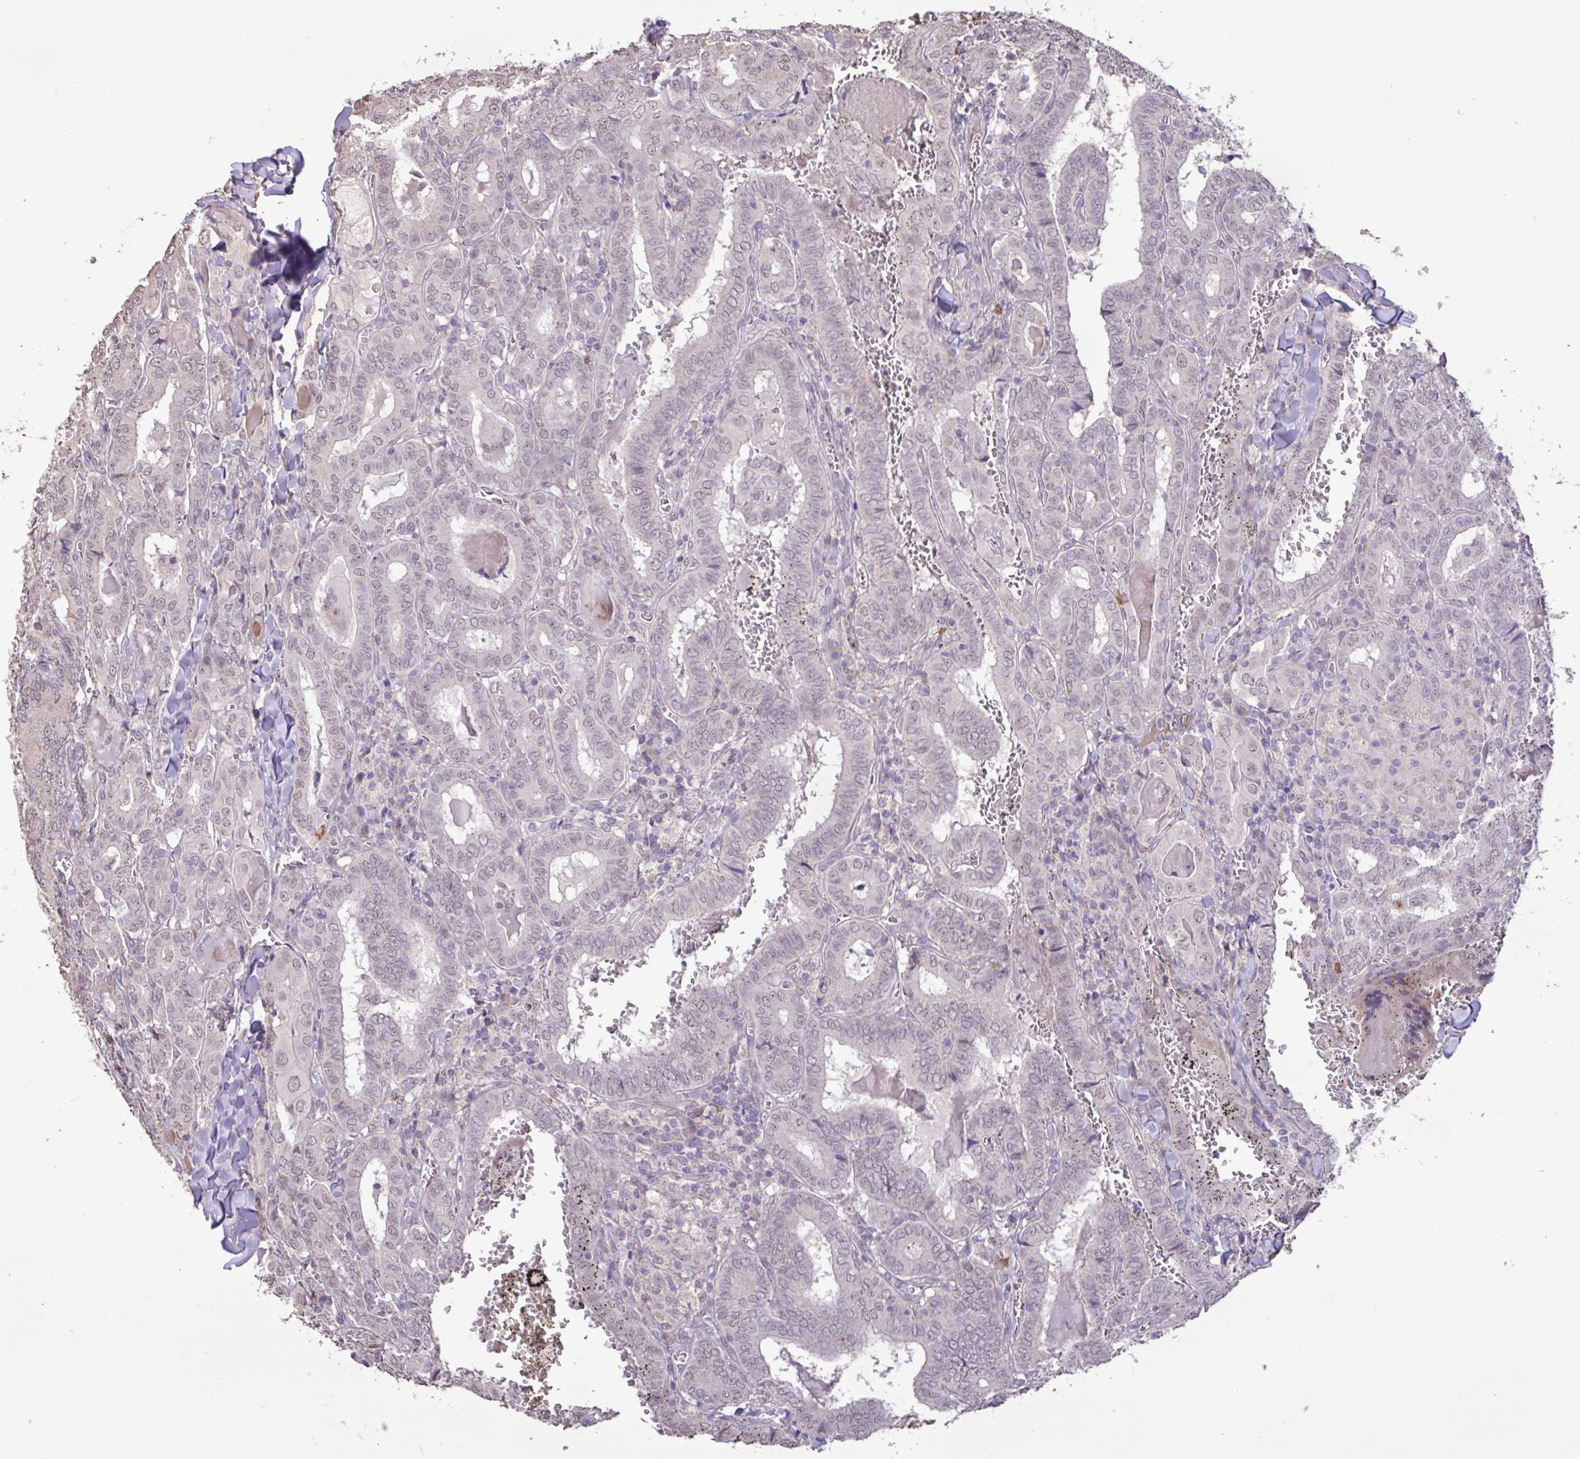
{"staining": {"intensity": "negative", "quantity": "none", "location": "none"}, "tissue": "thyroid cancer", "cell_type": "Tumor cells", "image_type": "cancer", "snomed": [{"axis": "morphology", "description": "Papillary adenocarcinoma, NOS"}, {"axis": "topography", "description": "Thyroid gland"}], "caption": "Immunohistochemistry (IHC) image of papillary adenocarcinoma (thyroid) stained for a protein (brown), which shows no expression in tumor cells. (Brightfield microscopy of DAB (3,3'-diaminobenzidine) IHC at high magnification).", "gene": "L3MBTL3", "patient": {"sex": "female", "age": 72}}